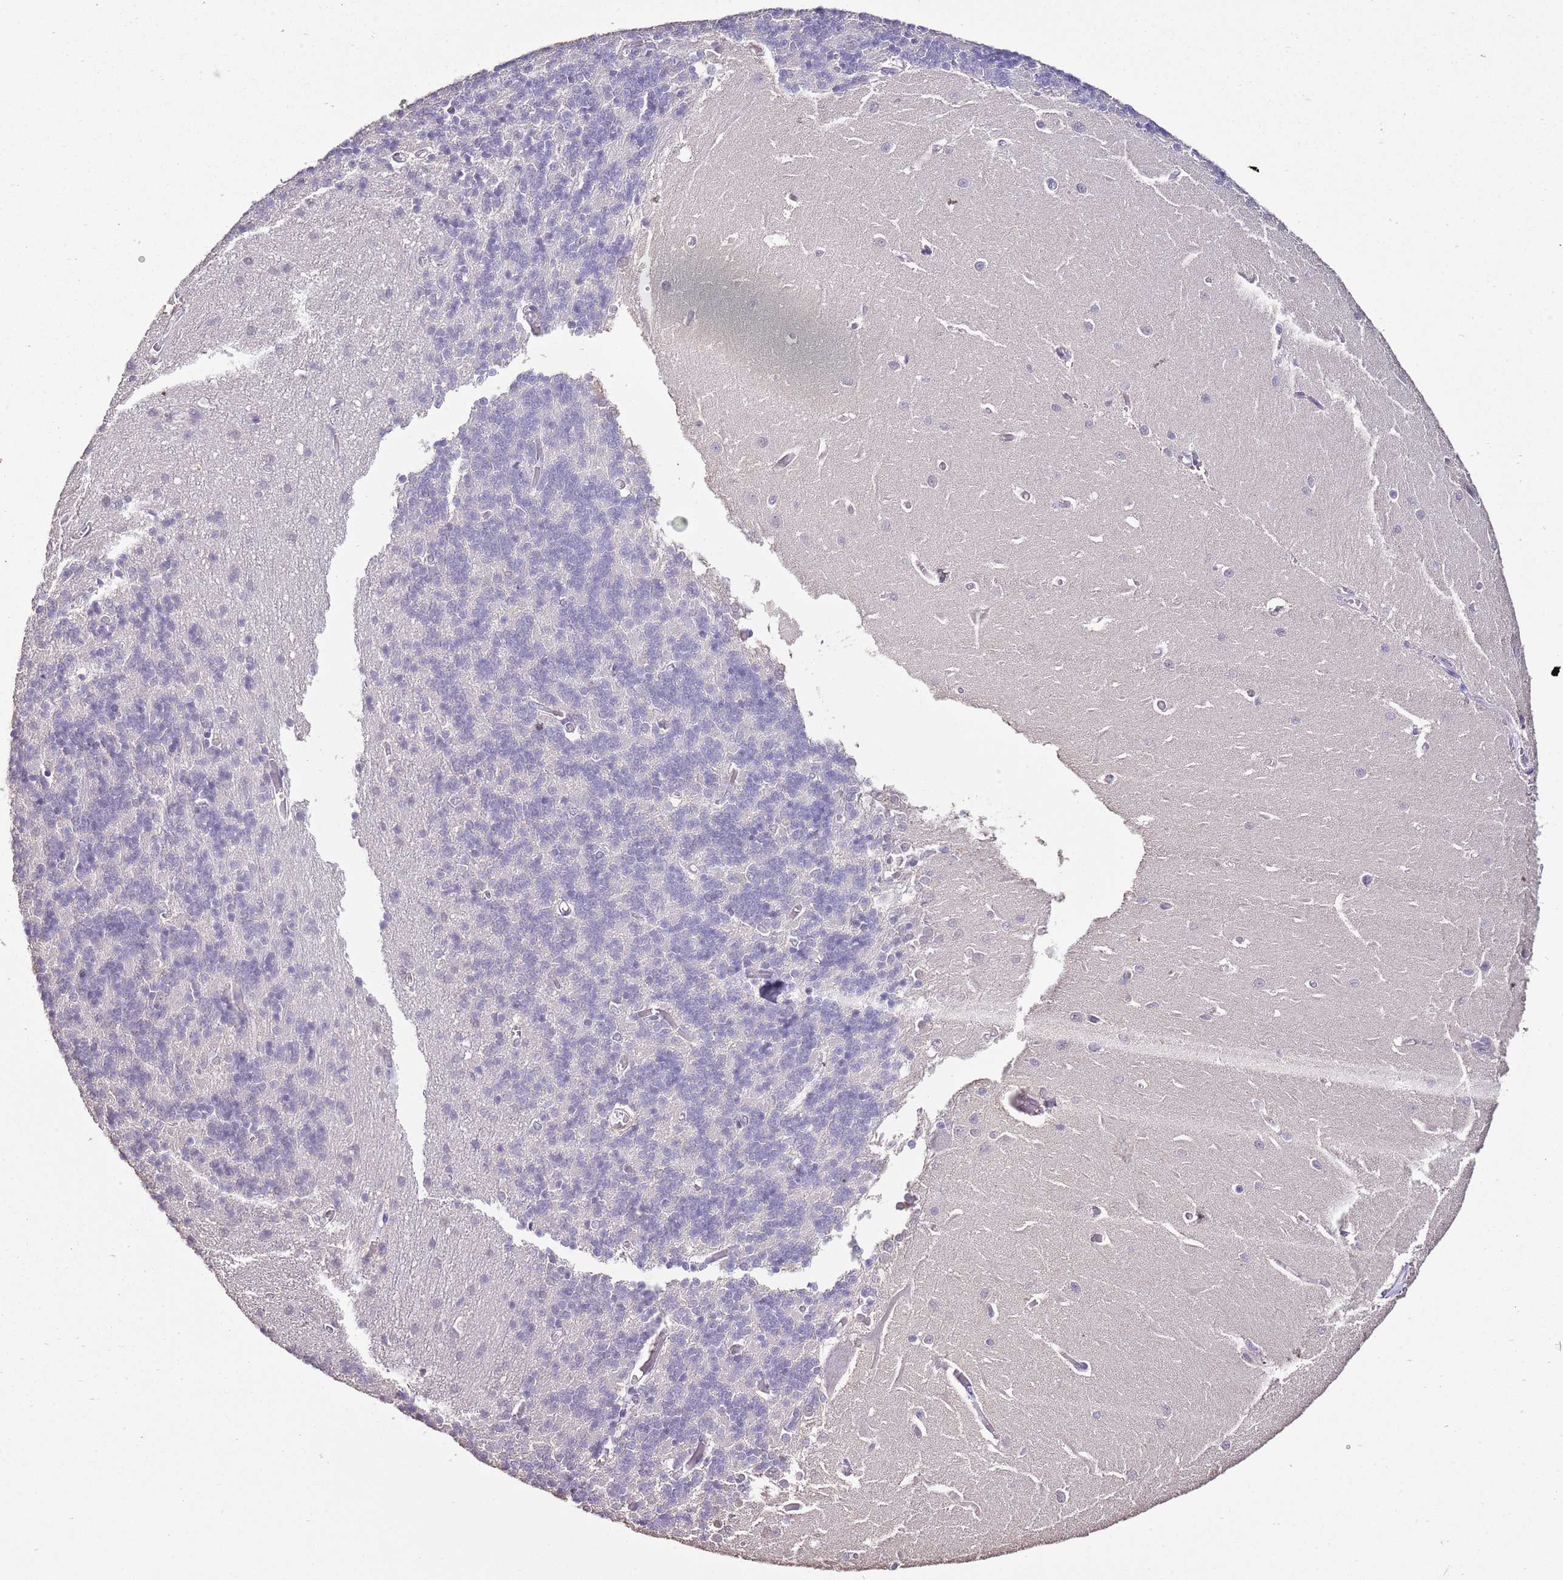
{"staining": {"intensity": "negative", "quantity": "none", "location": "none"}, "tissue": "cerebellum", "cell_type": "Cells in granular layer", "image_type": "normal", "snomed": [{"axis": "morphology", "description": "Normal tissue, NOS"}, {"axis": "topography", "description": "Cerebellum"}], "caption": "This is a image of immunohistochemistry (IHC) staining of benign cerebellum, which shows no staining in cells in granular layer. (Stains: DAB (3,3'-diaminobenzidine) immunohistochemistry (IHC) with hematoxylin counter stain, Microscopy: brightfield microscopy at high magnification).", "gene": "IZUMO4", "patient": {"sex": "male", "age": 37}}